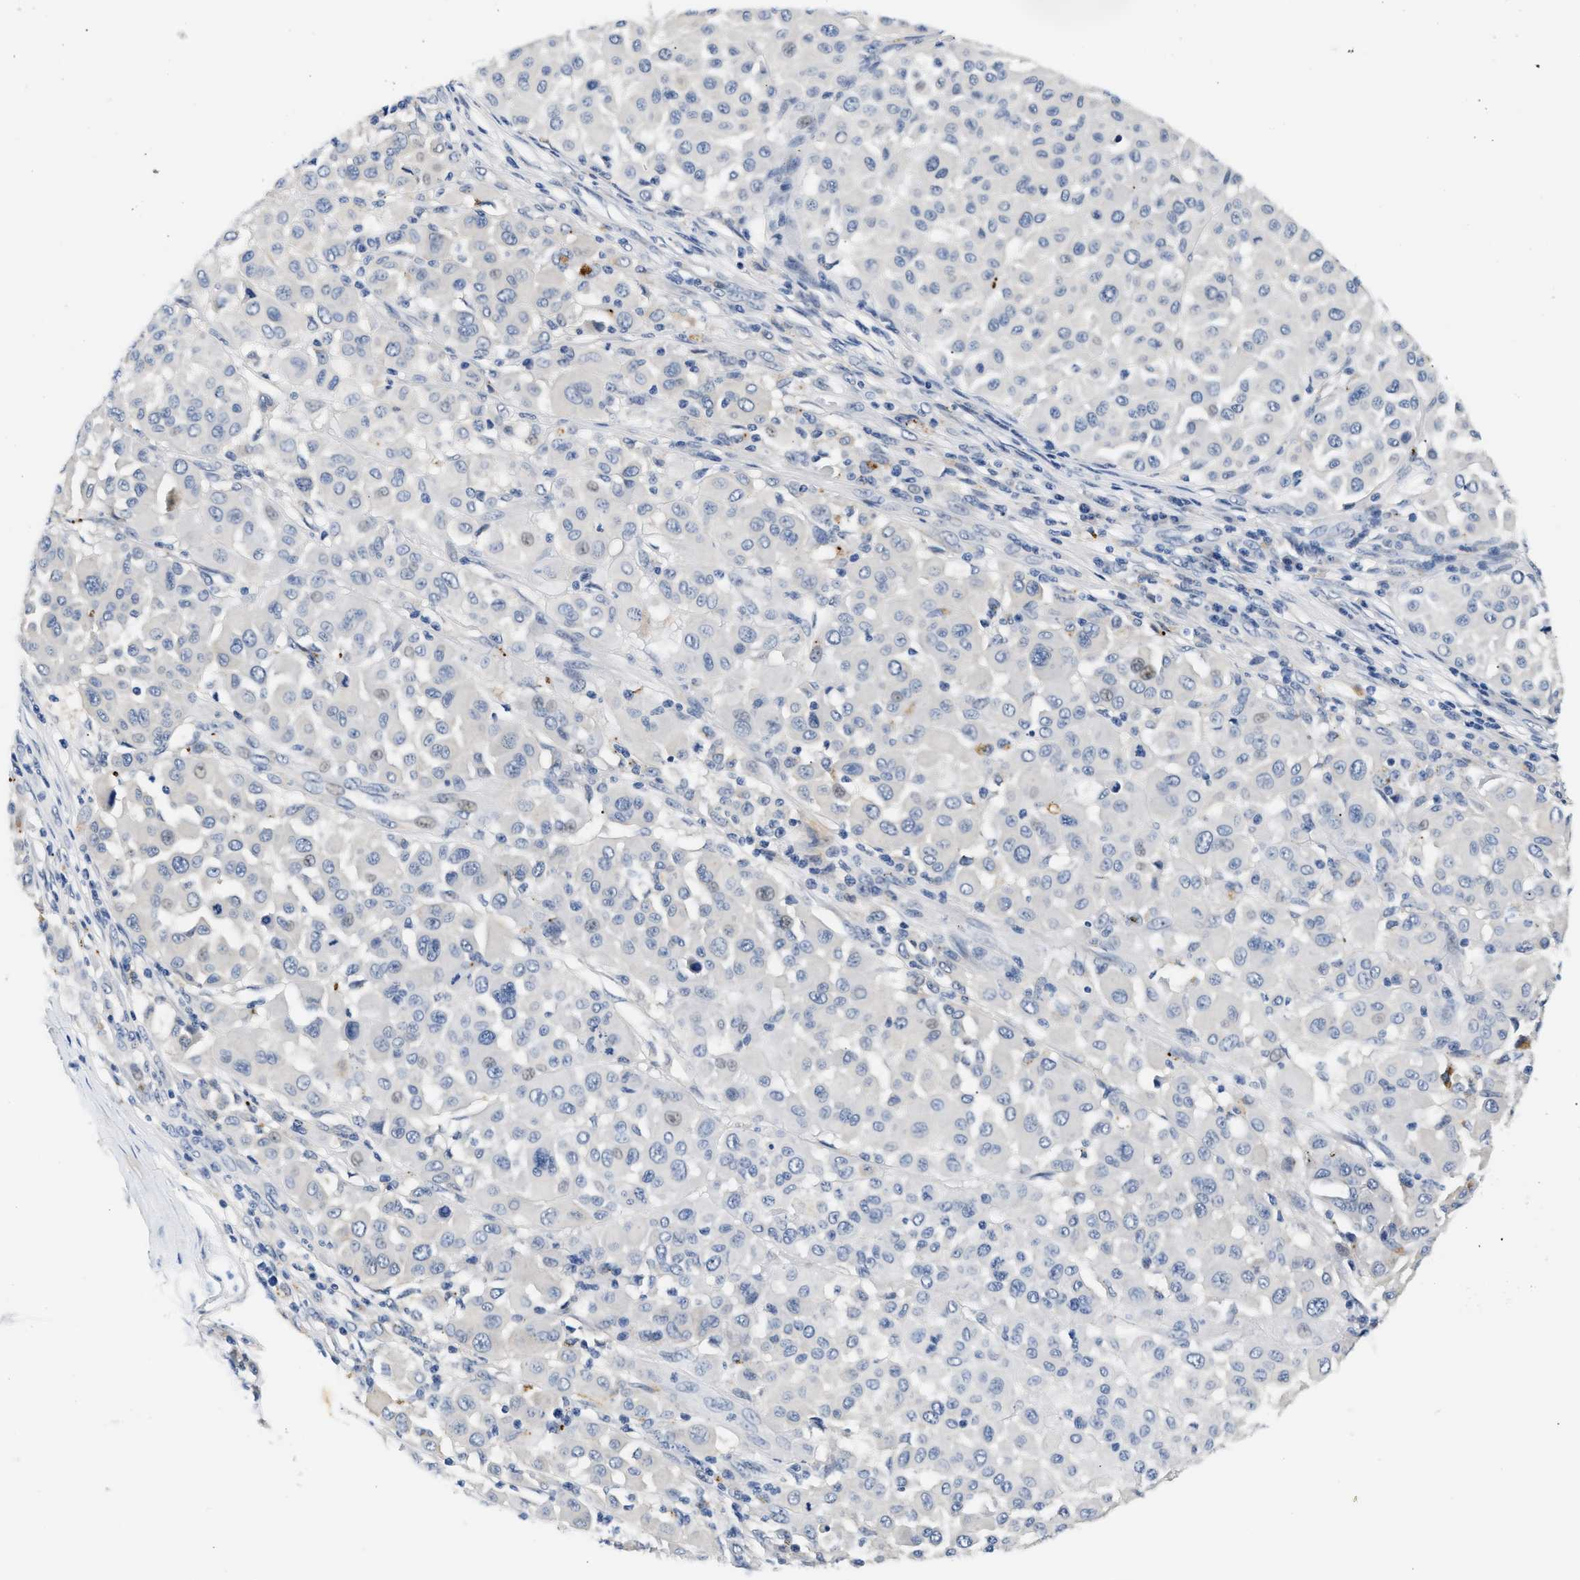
{"staining": {"intensity": "negative", "quantity": "none", "location": "none"}, "tissue": "melanoma", "cell_type": "Tumor cells", "image_type": "cancer", "snomed": [{"axis": "morphology", "description": "Malignant melanoma, Metastatic site"}, {"axis": "topography", "description": "Soft tissue"}], "caption": "IHC image of human melanoma stained for a protein (brown), which demonstrates no staining in tumor cells.", "gene": "MED22", "patient": {"sex": "male", "age": 41}}